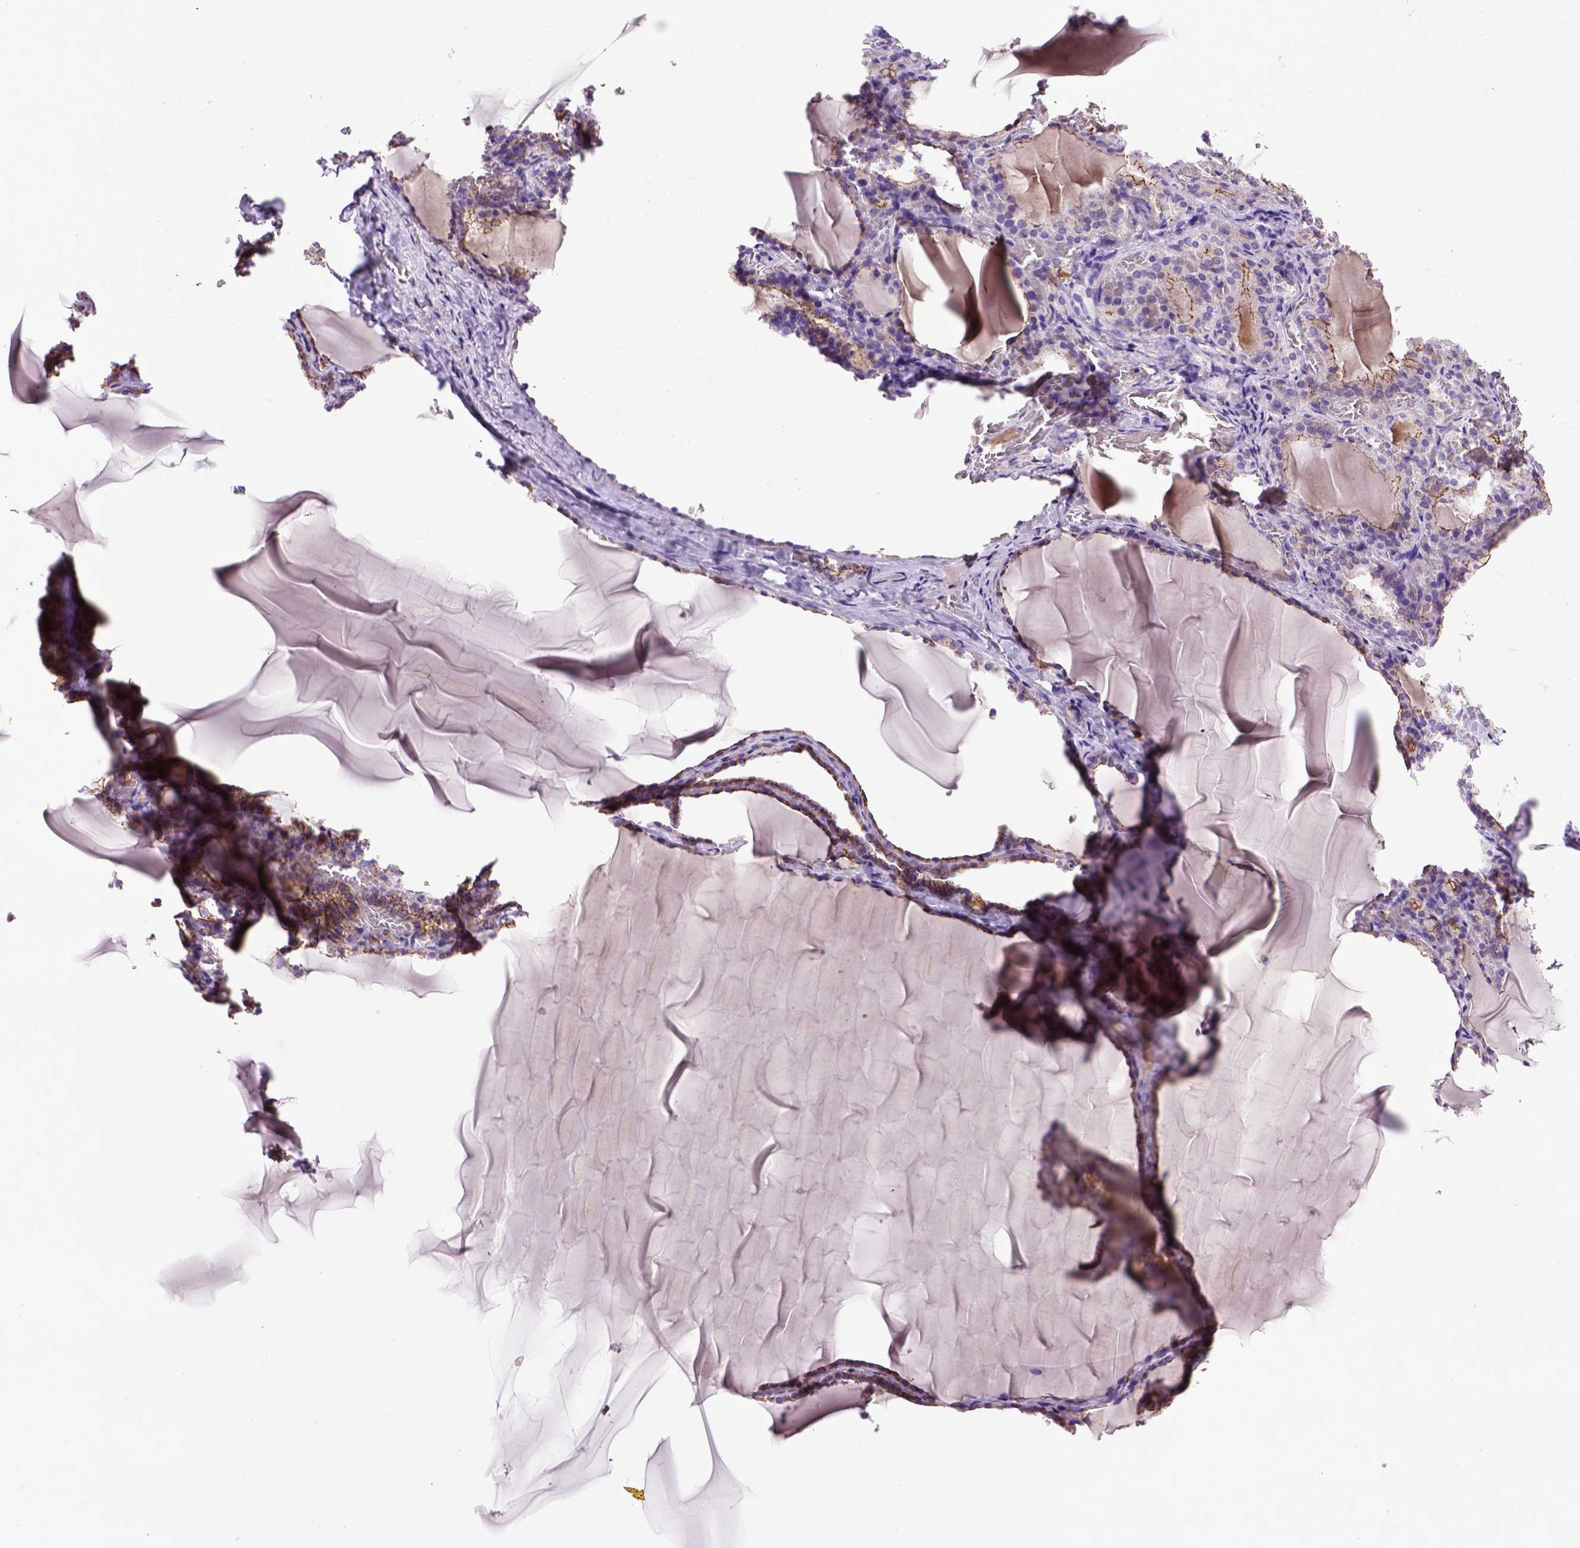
{"staining": {"intensity": "moderate", "quantity": ">75%", "location": "cytoplasmic/membranous"}, "tissue": "thyroid gland", "cell_type": "Glandular cells", "image_type": "normal", "snomed": [{"axis": "morphology", "description": "Normal tissue, NOS"}, {"axis": "morphology", "description": "Hyperplasia, NOS"}, {"axis": "topography", "description": "Thyroid gland"}], "caption": "Immunohistochemistry image of unremarkable thyroid gland: human thyroid gland stained using IHC demonstrates medium levels of moderate protein expression localized specifically in the cytoplasmic/membranous of glandular cells, appearing as a cytoplasmic/membranous brown color.", "gene": "CDH1", "patient": {"sex": "female", "age": 27}}